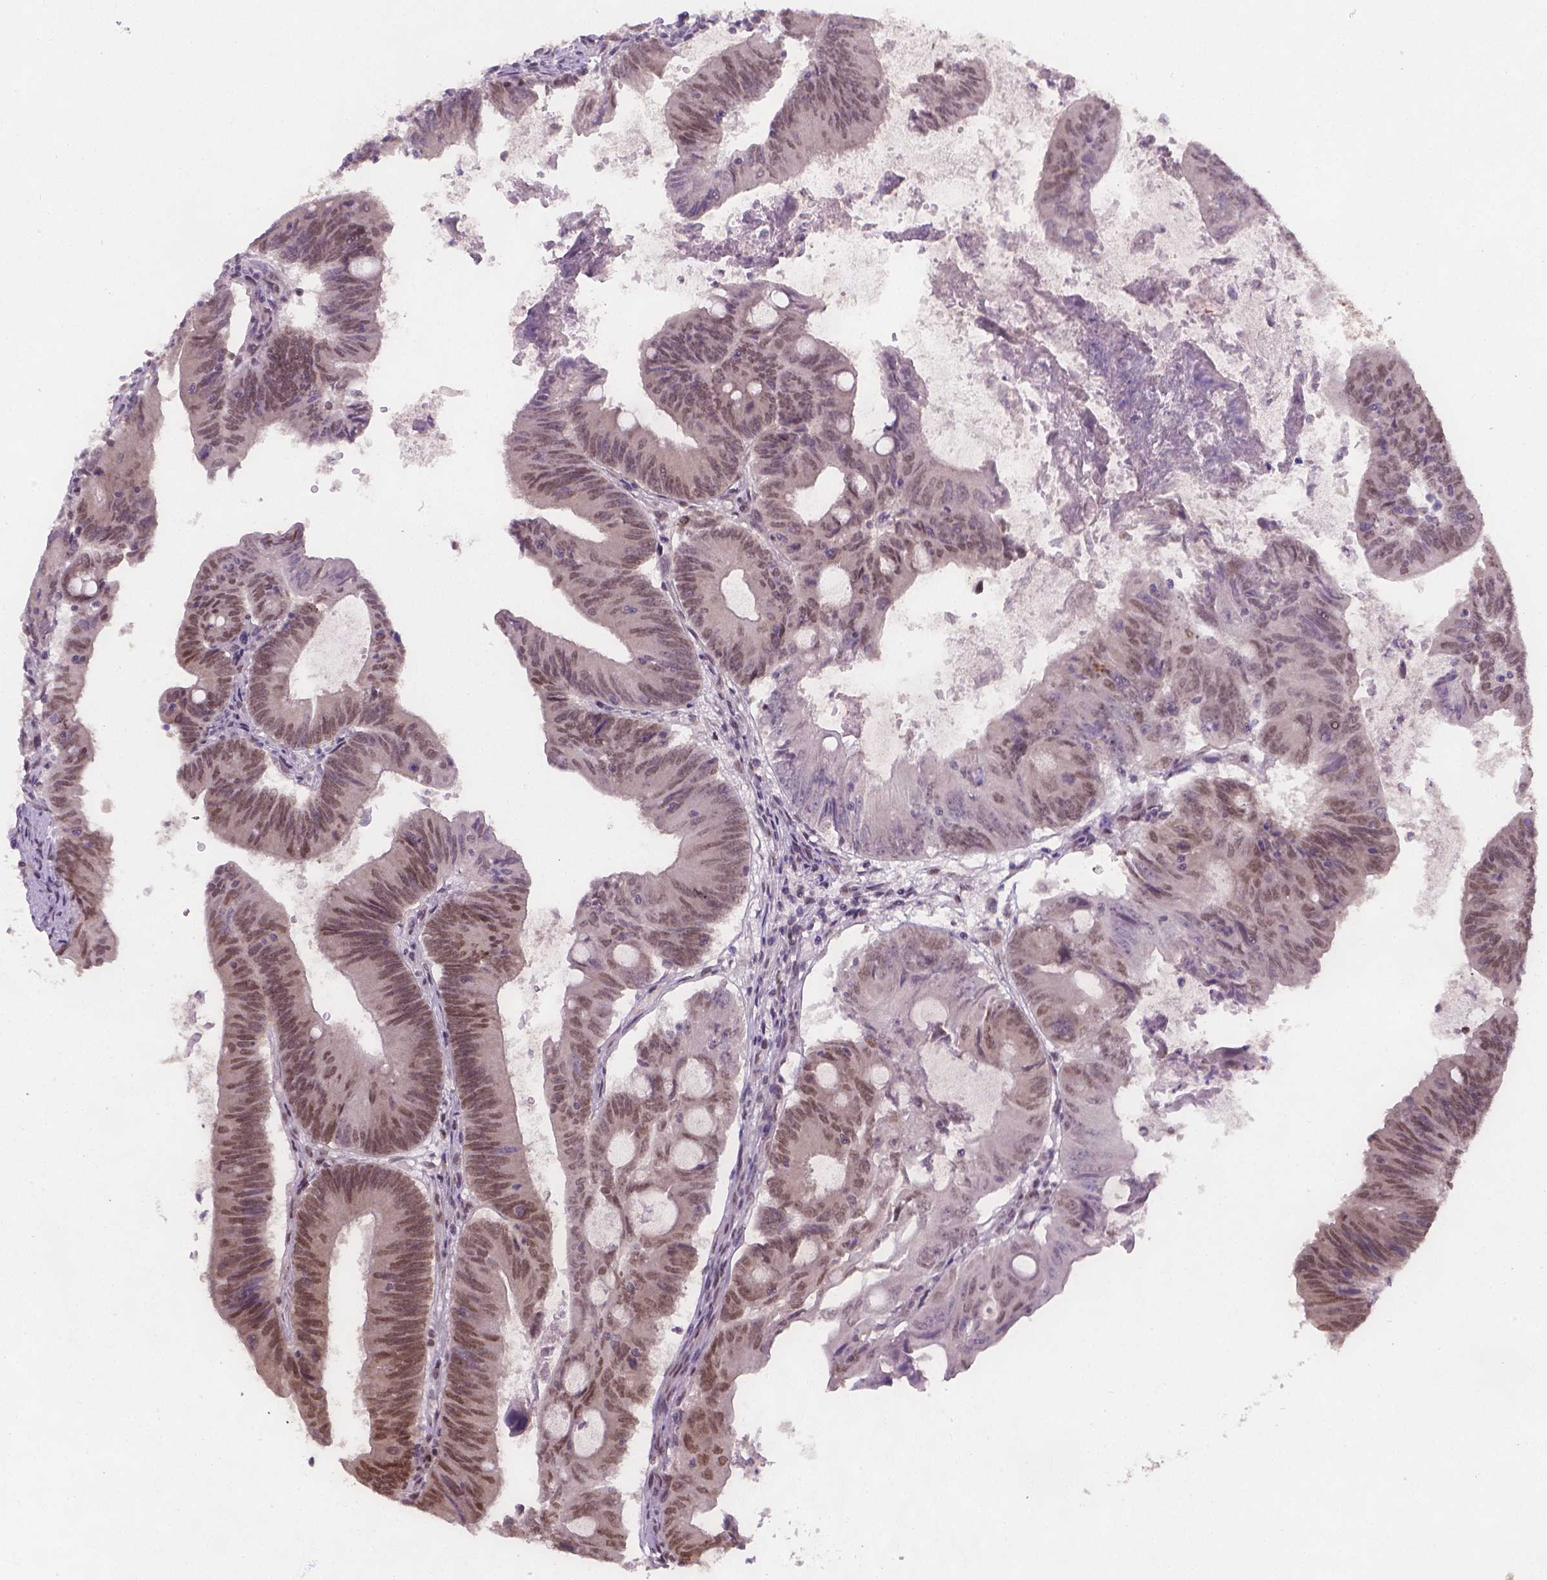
{"staining": {"intensity": "moderate", "quantity": ">75%", "location": "nuclear"}, "tissue": "colorectal cancer", "cell_type": "Tumor cells", "image_type": "cancer", "snomed": [{"axis": "morphology", "description": "Adenocarcinoma, NOS"}, {"axis": "topography", "description": "Colon"}], "caption": "Brown immunohistochemical staining in human colorectal adenocarcinoma exhibits moderate nuclear expression in about >75% of tumor cells.", "gene": "FANCE", "patient": {"sex": "female", "age": 70}}